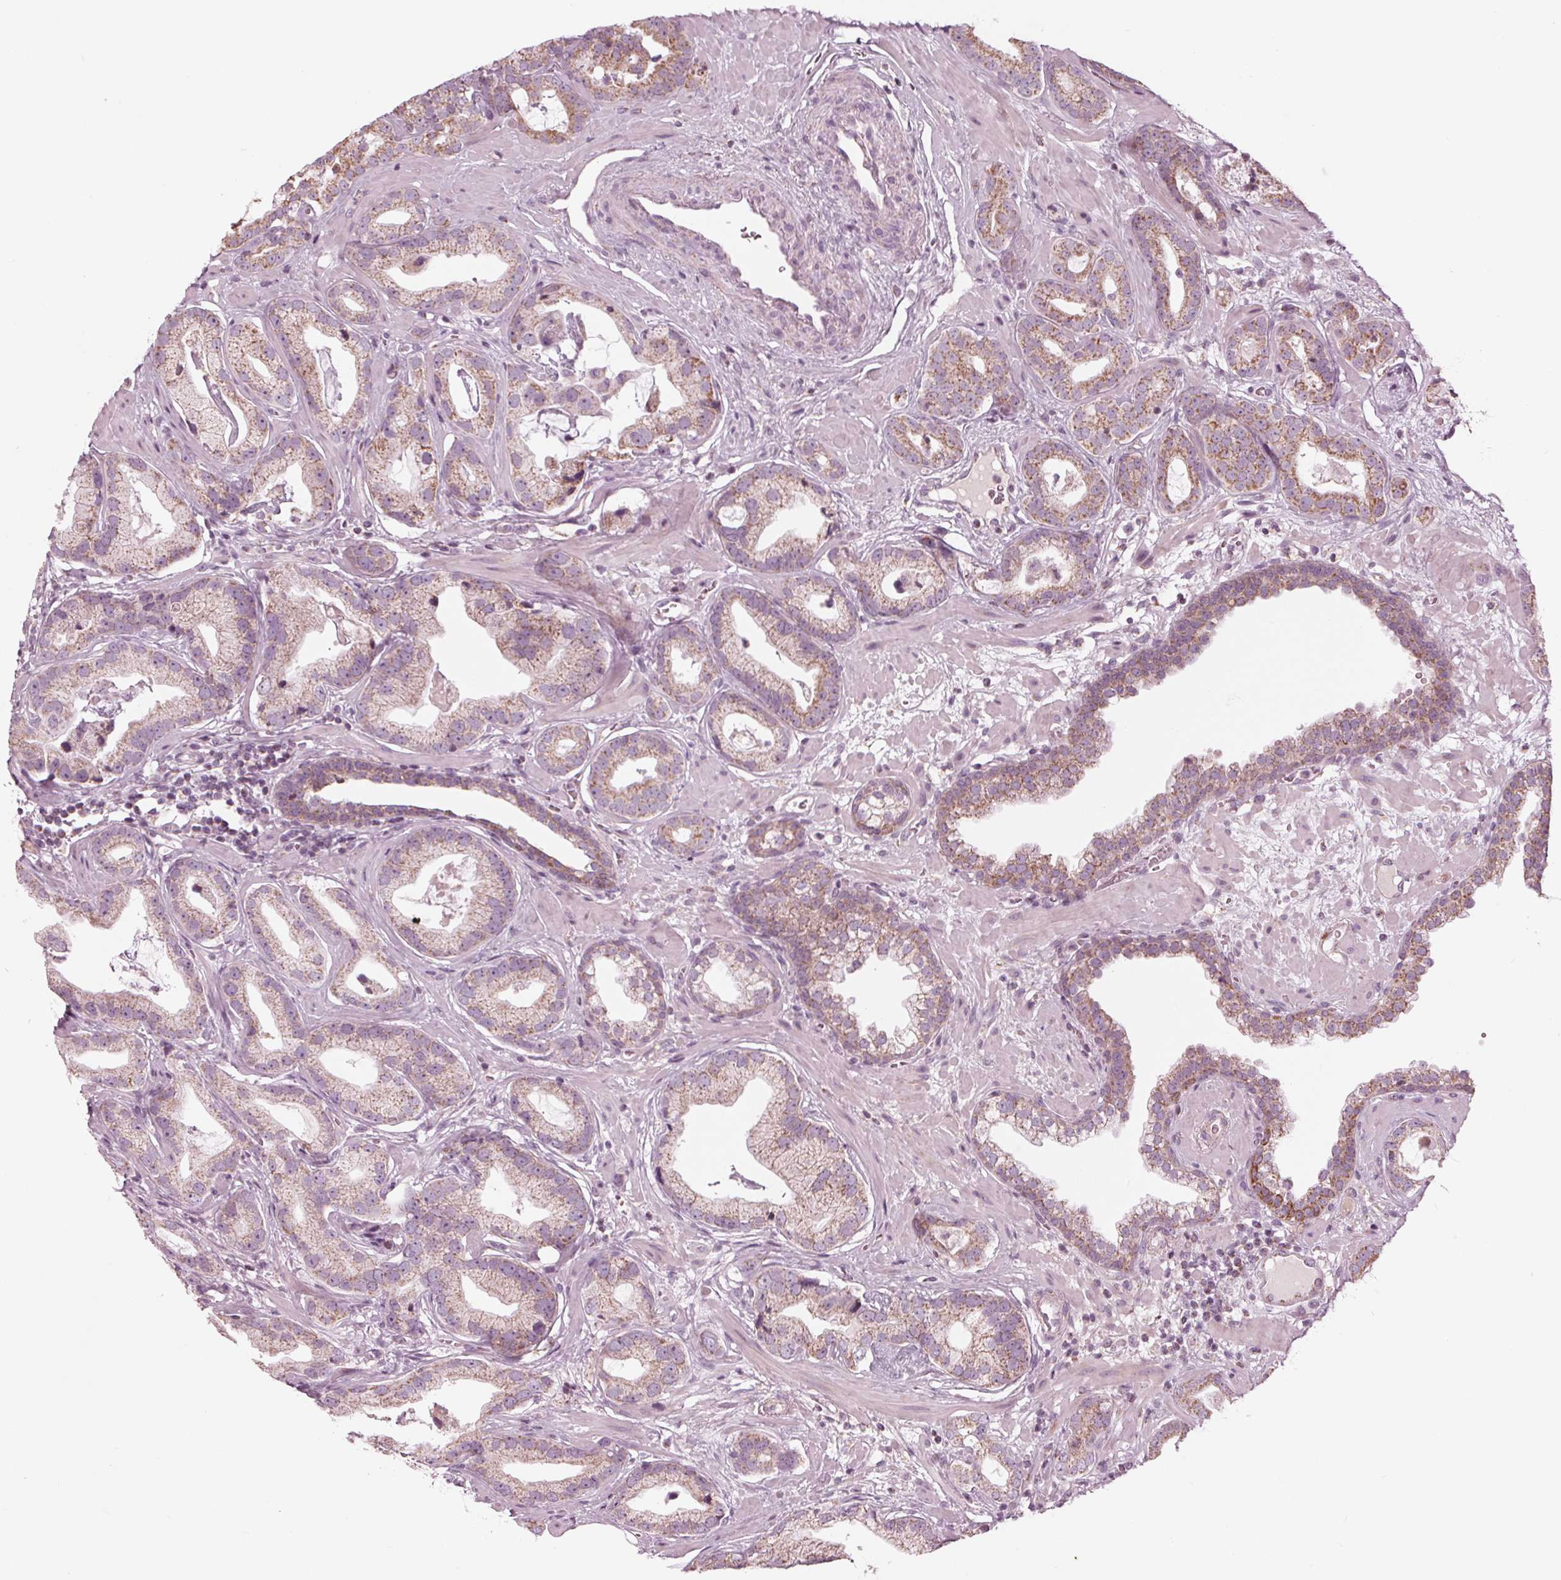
{"staining": {"intensity": "weak", "quantity": ">75%", "location": "cytoplasmic/membranous"}, "tissue": "prostate cancer", "cell_type": "Tumor cells", "image_type": "cancer", "snomed": [{"axis": "morphology", "description": "Adenocarcinoma, Low grade"}, {"axis": "topography", "description": "Prostate"}], "caption": "Immunohistochemical staining of human prostate cancer (low-grade adenocarcinoma) reveals low levels of weak cytoplasmic/membranous protein positivity in approximately >75% of tumor cells. The staining is performed using DAB (3,3'-diaminobenzidine) brown chromogen to label protein expression. The nuclei are counter-stained blue using hematoxylin.", "gene": "CLN6", "patient": {"sex": "male", "age": 62}}